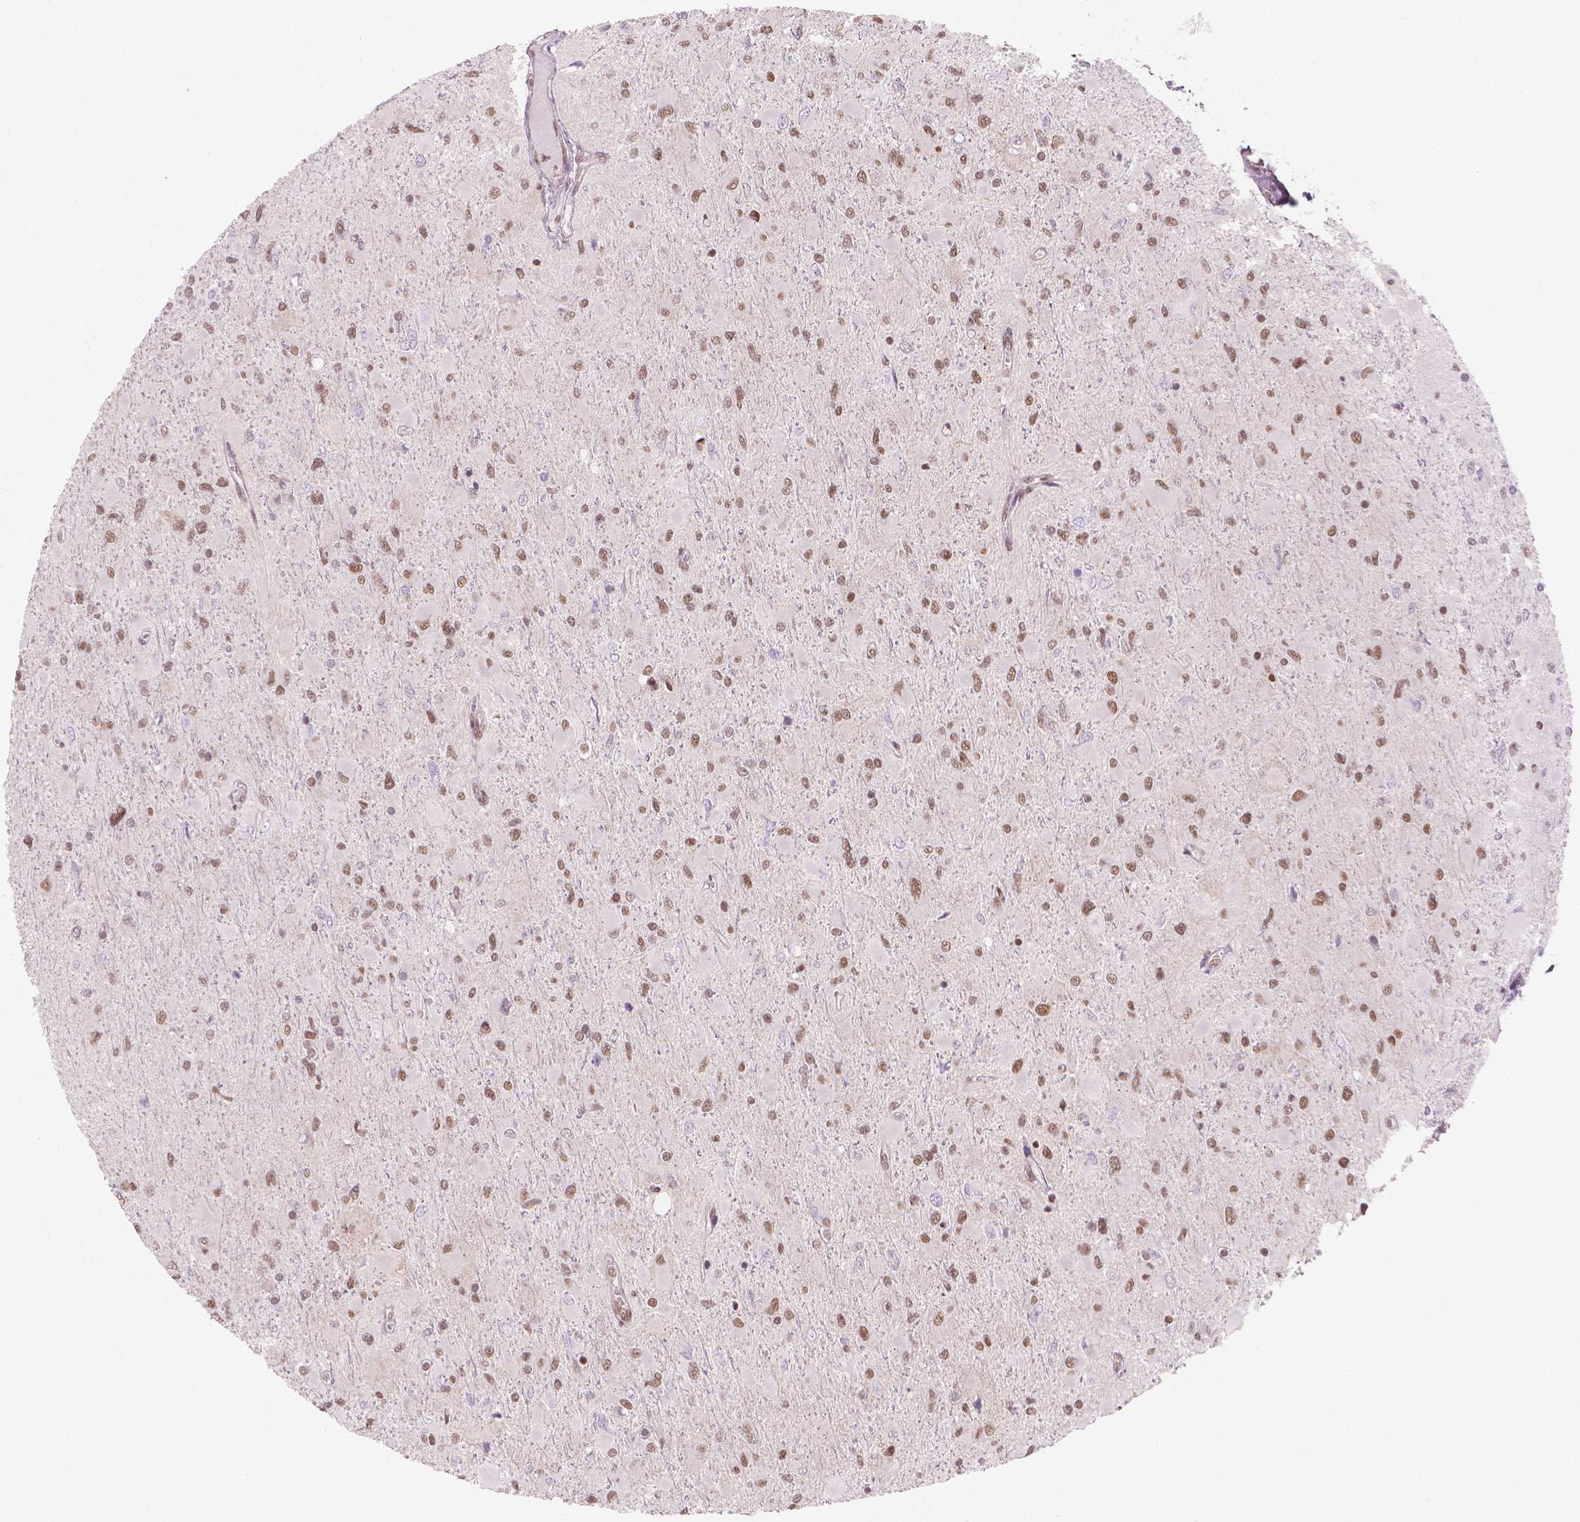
{"staining": {"intensity": "moderate", "quantity": ">75%", "location": "nuclear"}, "tissue": "glioma", "cell_type": "Tumor cells", "image_type": "cancer", "snomed": [{"axis": "morphology", "description": "Glioma, malignant, High grade"}, {"axis": "topography", "description": "Cerebral cortex"}], "caption": "A brown stain labels moderate nuclear positivity of a protein in human glioma tumor cells. Immunohistochemistry stains the protein of interest in brown and the nuclei are stained blue.", "gene": "HOXD4", "patient": {"sex": "female", "age": 36}}